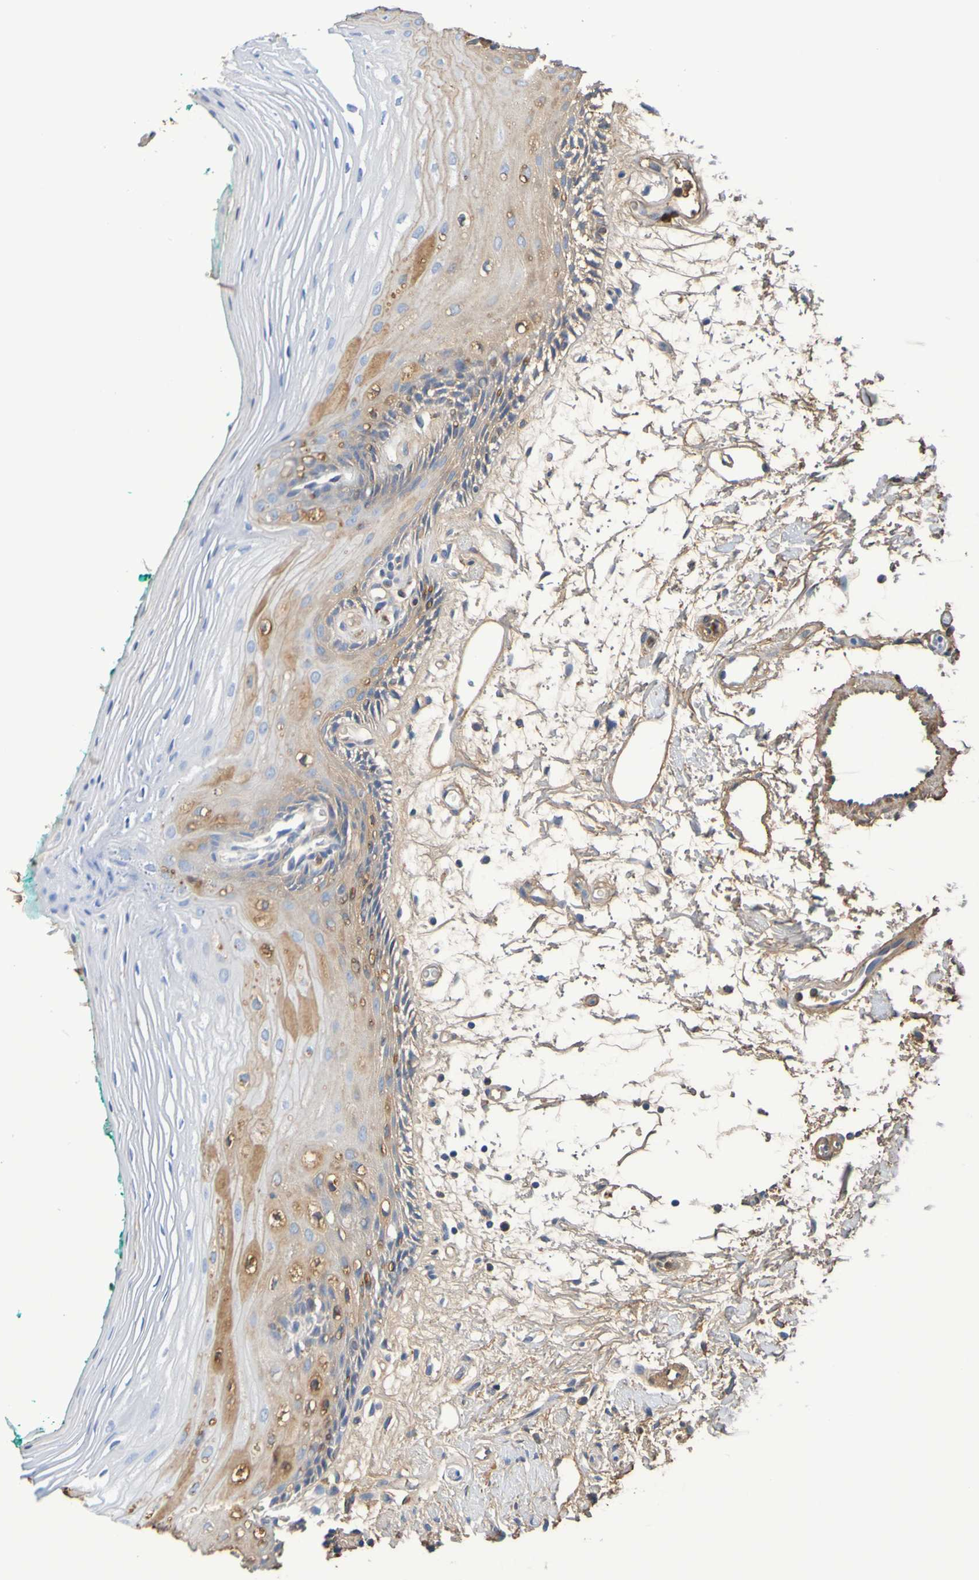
{"staining": {"intensity": "weak", "quantity": "25%-75%", "location": "cytoplasmic/membranous"}, "tissue": "oral mucosa", "cell_type": "Squamous epithelial cells", "image_type": "normal", "snomed": [{"axis": "morphology", "description": "Normal tissue, NOS"}, {"axis": "topography", "description": "Skeletal muscle"}, {"axis": "topography", "description": "Oral tissue"}, {"axis": "topography", "description": "Peripheral nerve tissue"}], "caption": "Protein staining of unremarkable oral mucosa demonstrates weak cytoplasmic/membranous staining in approximately 25%-75% of squamous epithelial cells.", "gene": "GAB3", "patient": {"sex": "female", "age": 84}}